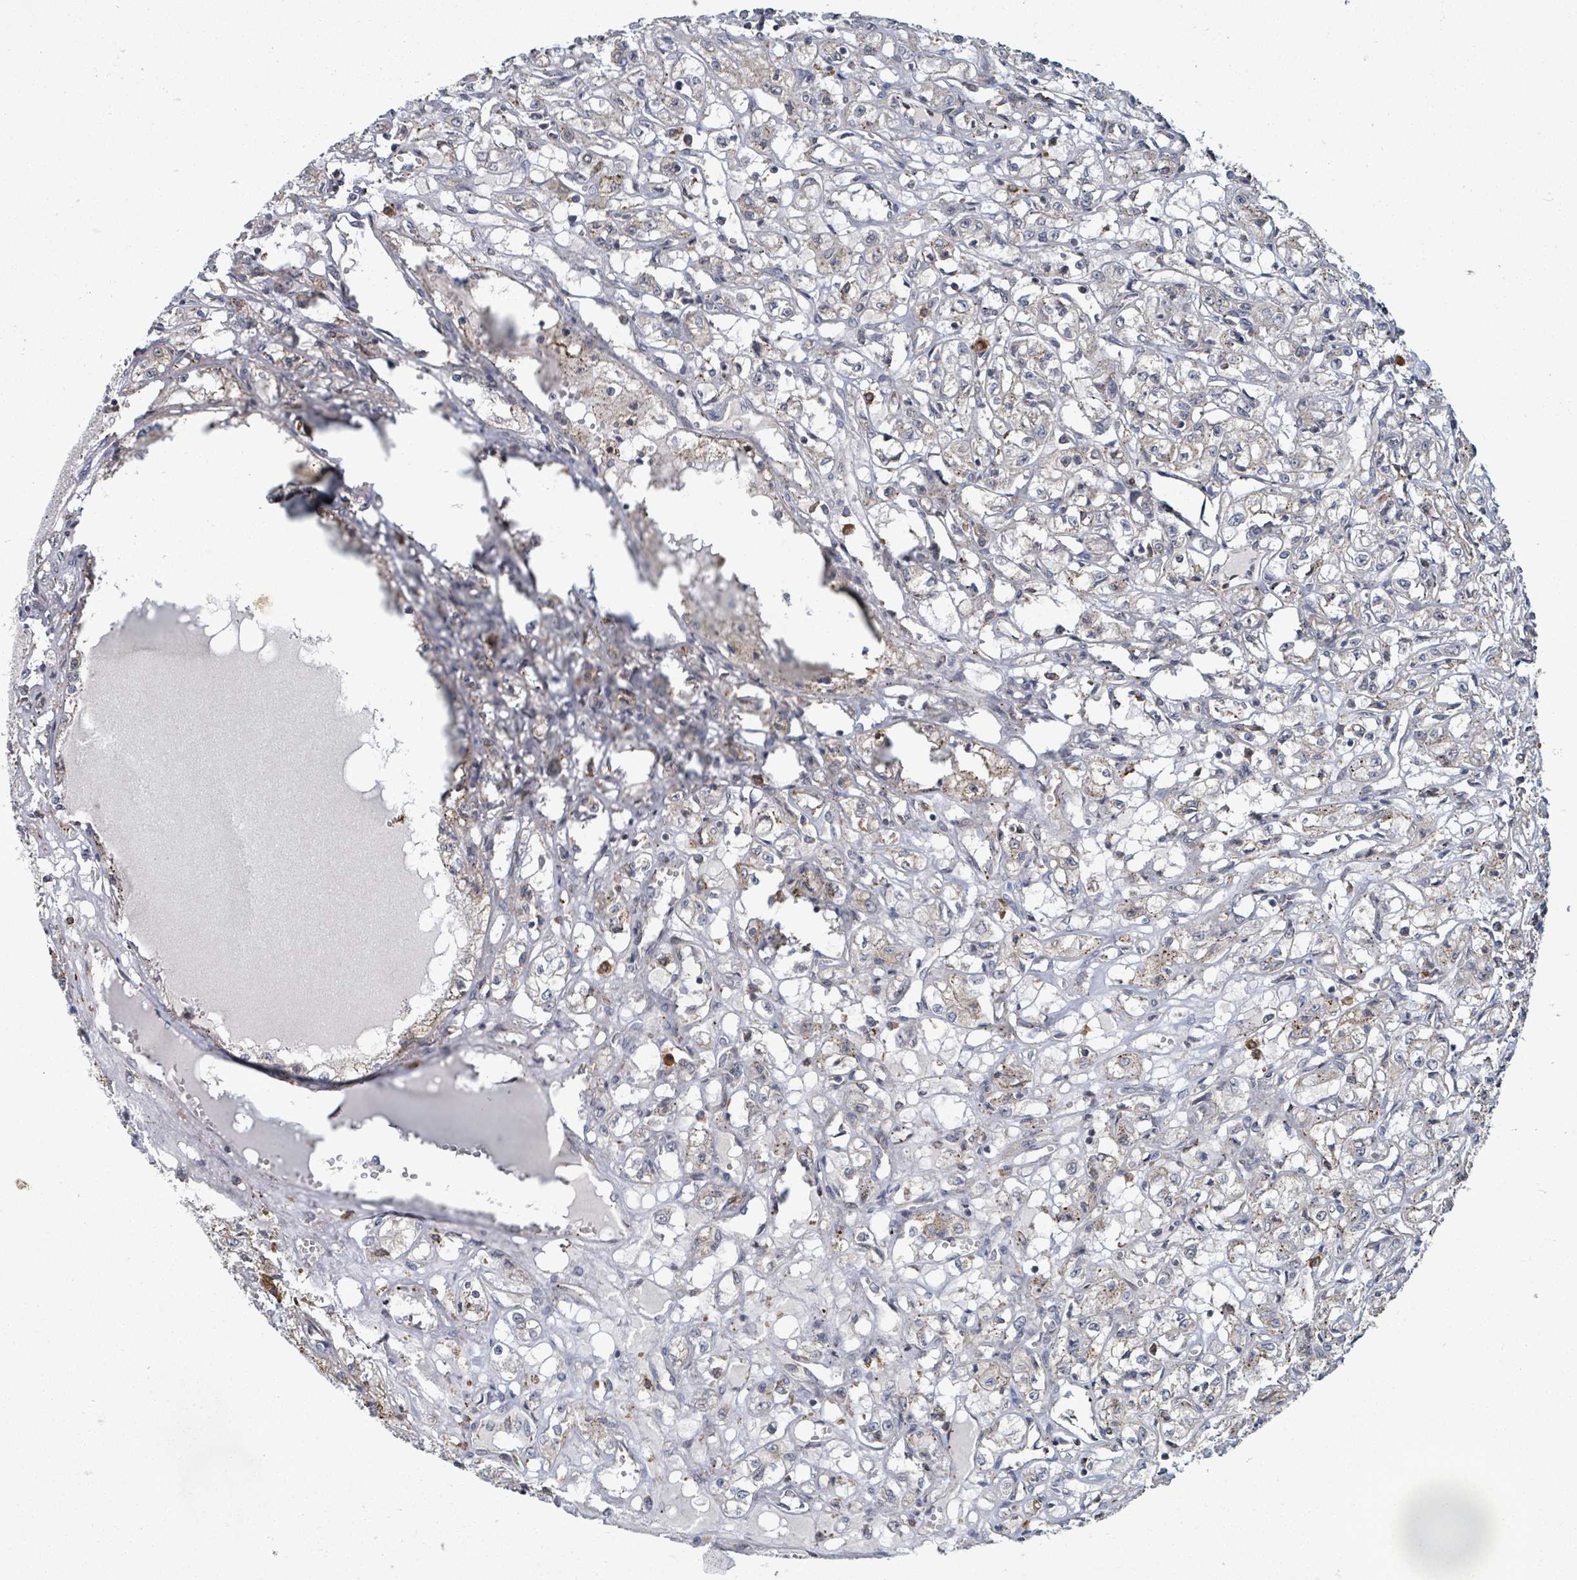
{"staining": {"intensity": "negative", "quantity": "none", "location": "none"}, "tissue": "renal cancer", "cell_type": "Tumor cells", "image_type": "cancer", "snomed": [{"axis": "morphology", "description": "Adenocarcinoma, NOS"}, {"axis": "topography", "description": "Kidney"}], "caption": "Human renal cancer stained for a protein using immunohistochemistry (IHC) reveals no expression in tumor cells.", "gene": "SHROOM2", "patient": {"sex": "male", "age": 56}}